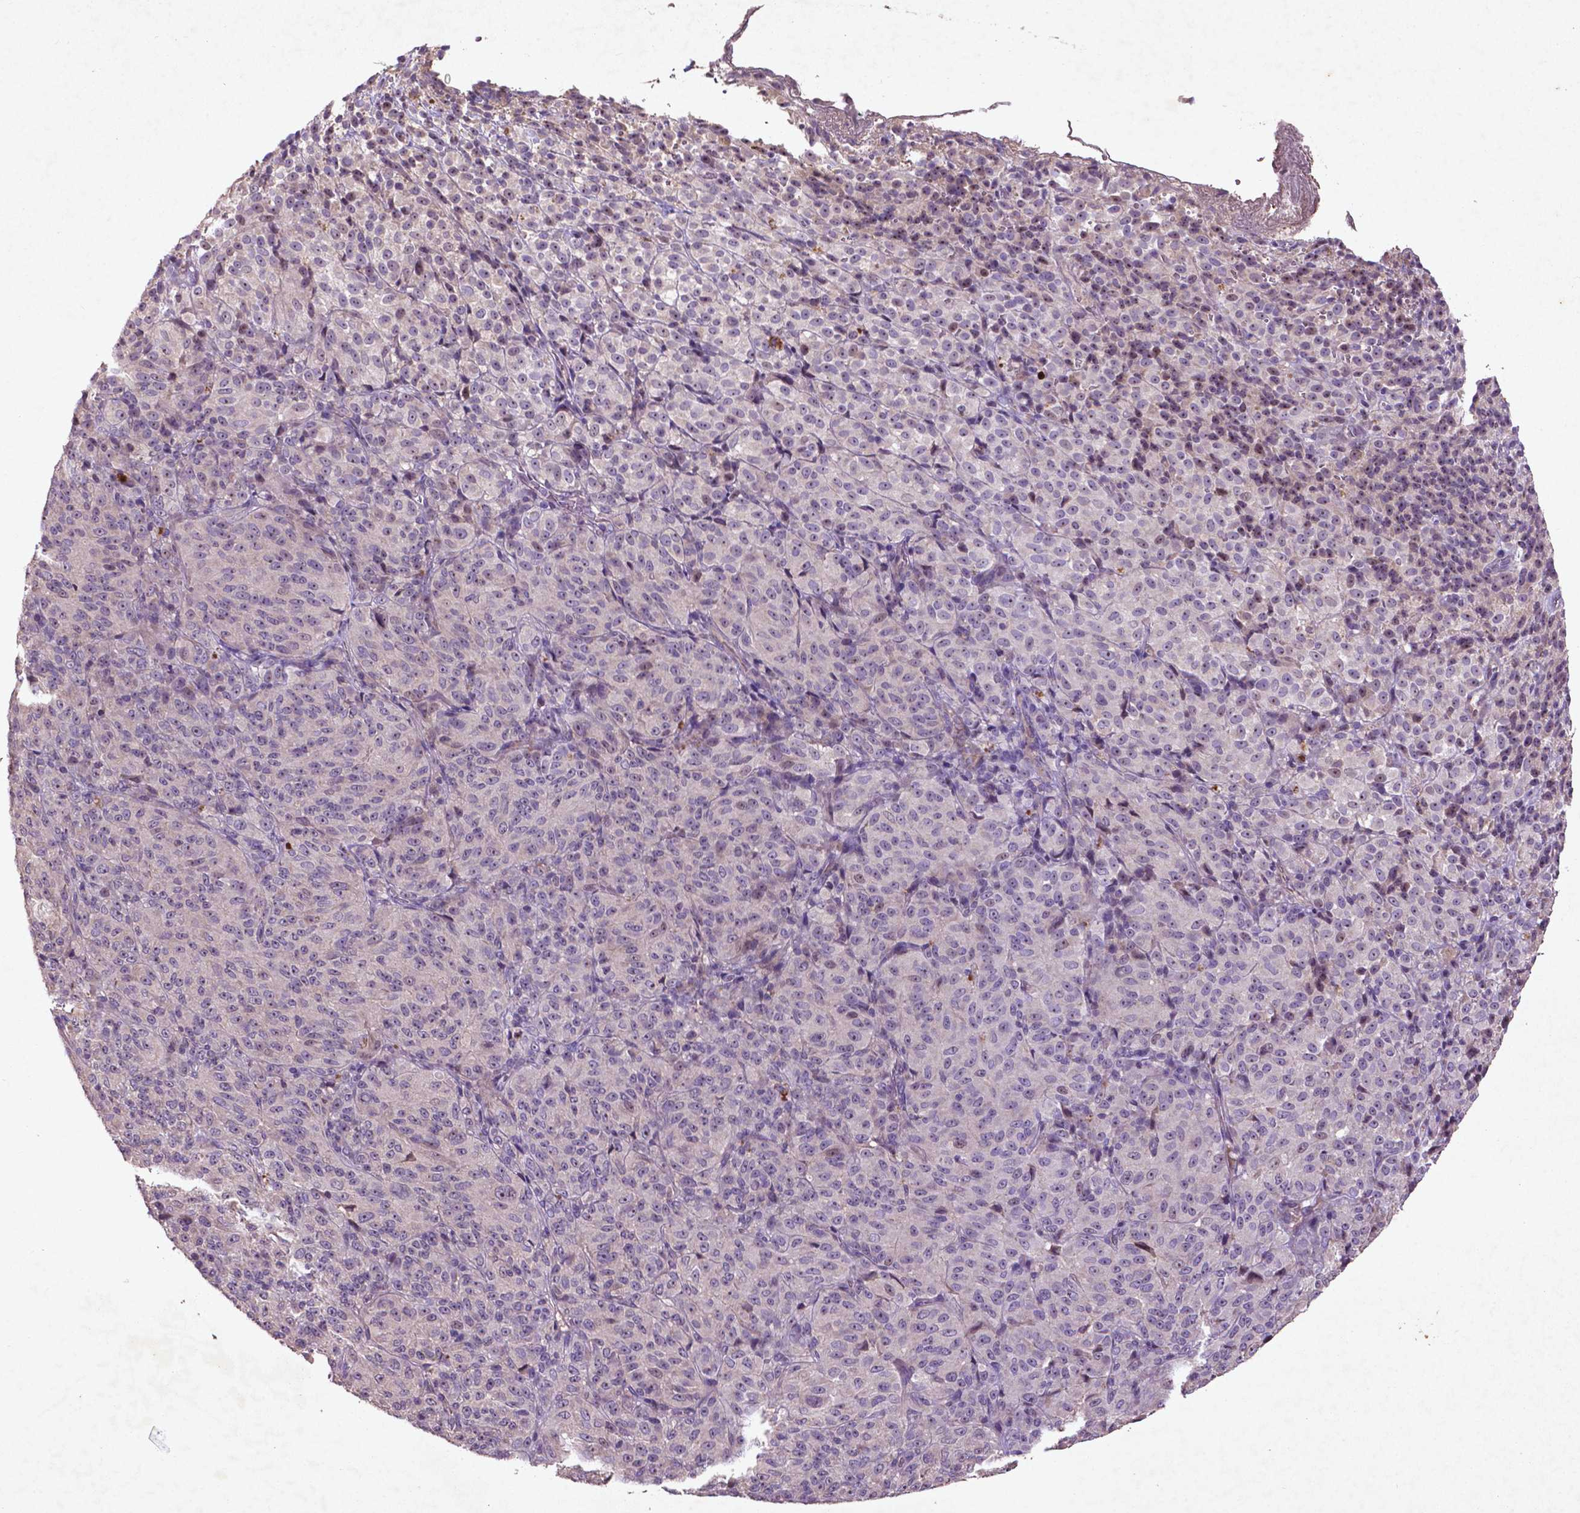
{"staining": {"intensity": "negative", "quantity": "none", "location": "none"}, "tissue": "melanoma", "cell_type": "Tumor cells", "image_type": "cancer", "snomed": [{"axis": "morphology", "description": "Malignant melanoma, Metastatic site"}, {"axis": "topography", "description": "Brain"}], "caption": "Tumor cells show no significant staining in melanoma. (DAB (3,3'-diaminobenzidine) immunohistochemistry (IHC) with hematoxylin counter stain).", "gene": "COQ2", "patient": {"sex": "female", "age": 56}}